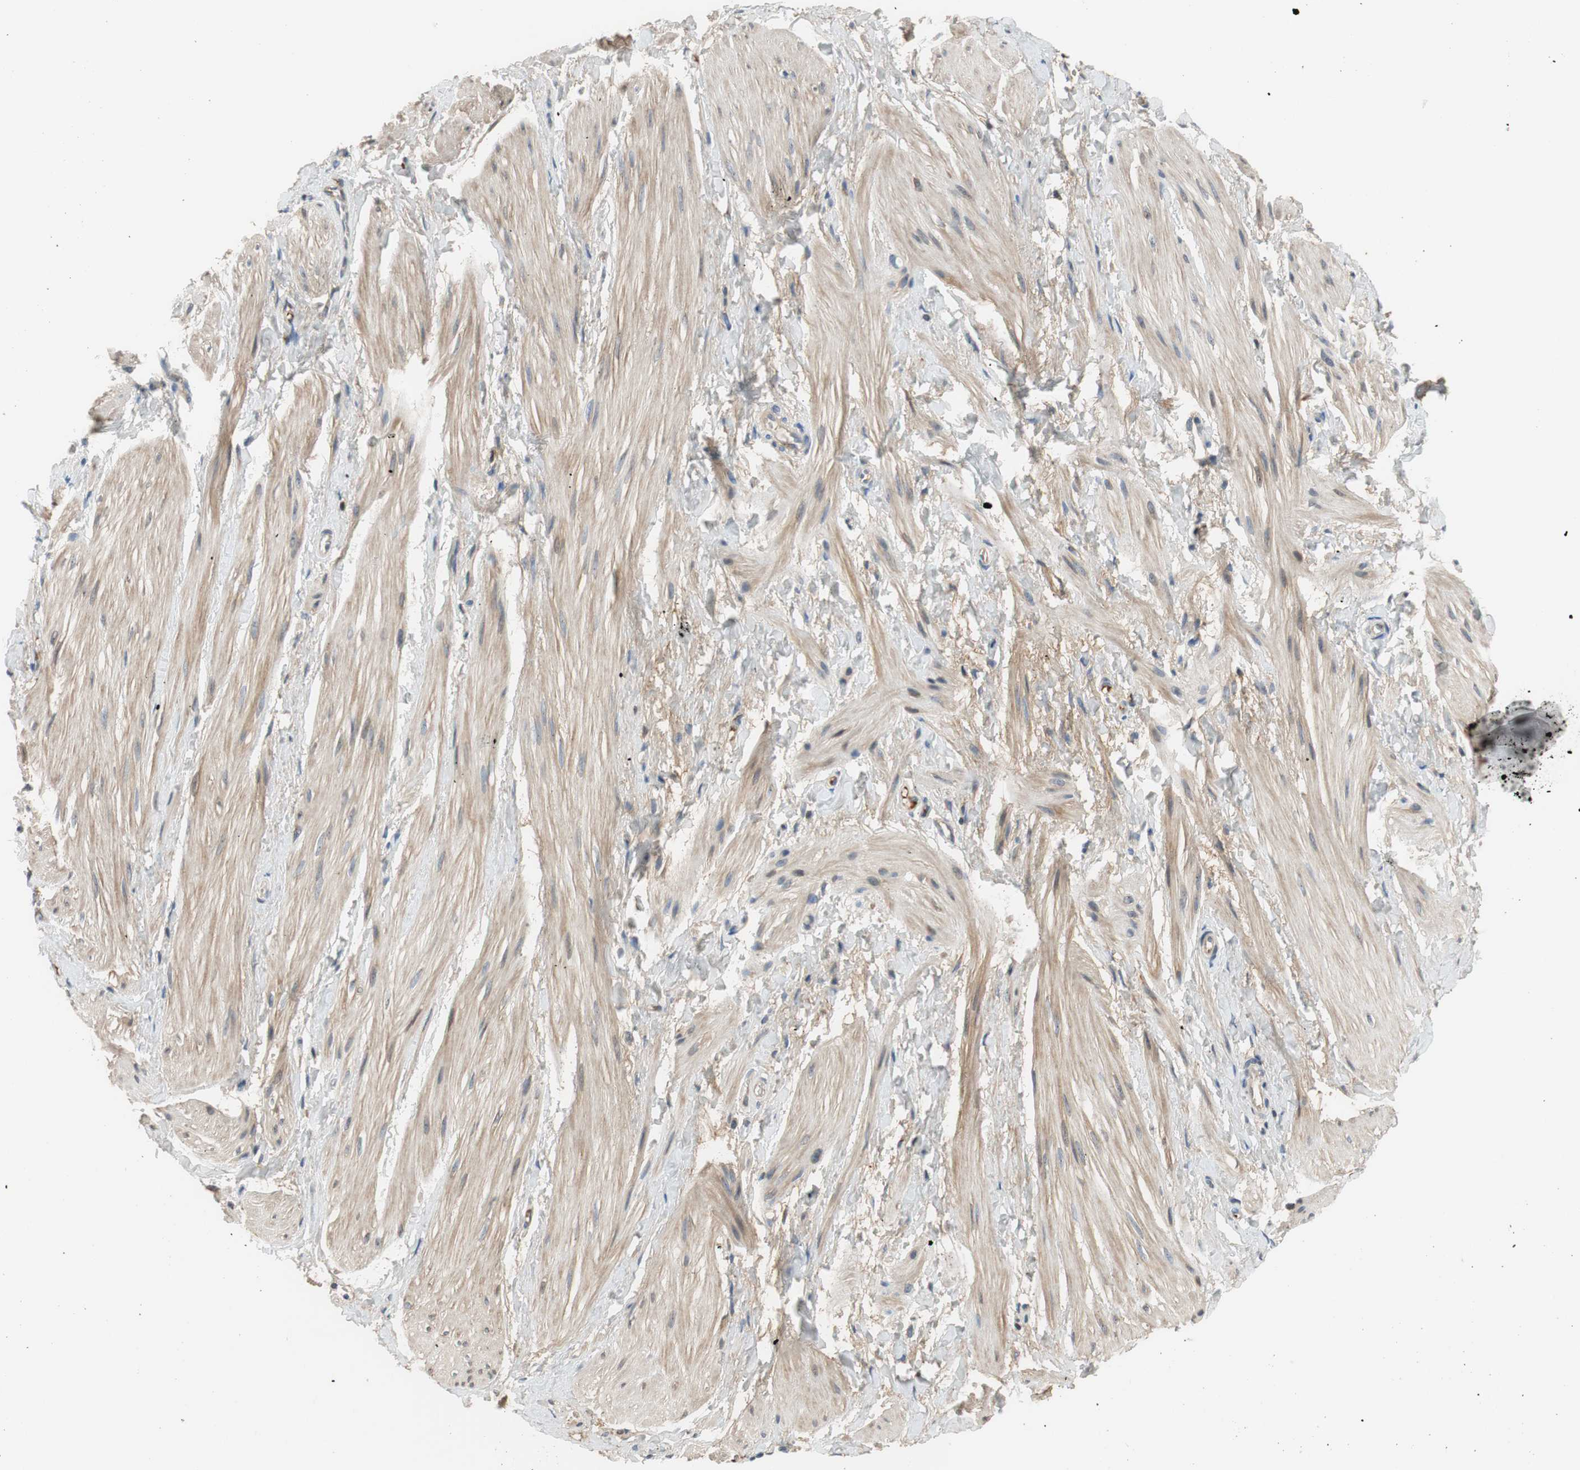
{"staining": {"intensity": "weak", "quantity": "25%-75%", "location": "cytoplasmic/membranous"}, "tissue": "smooth muscle", "cell_type": "Smooth muscle cells", "image_type": "normal", "snomed": [{"axis": "morphology", "description": "Normal tissue, NOS"}, {"axis": "topography", "description": "Smooth muscle"}], "caption": "A high-resolution histopathology image shows immunohistochemistry staining of unremarkable smooth muscle, which exhibits weak cytoplasmic/membranous expression in approximately 25%-75% of smooth muscle cells.", "gene": "C4A", "patient": {"sex": "male", "age": 16}}